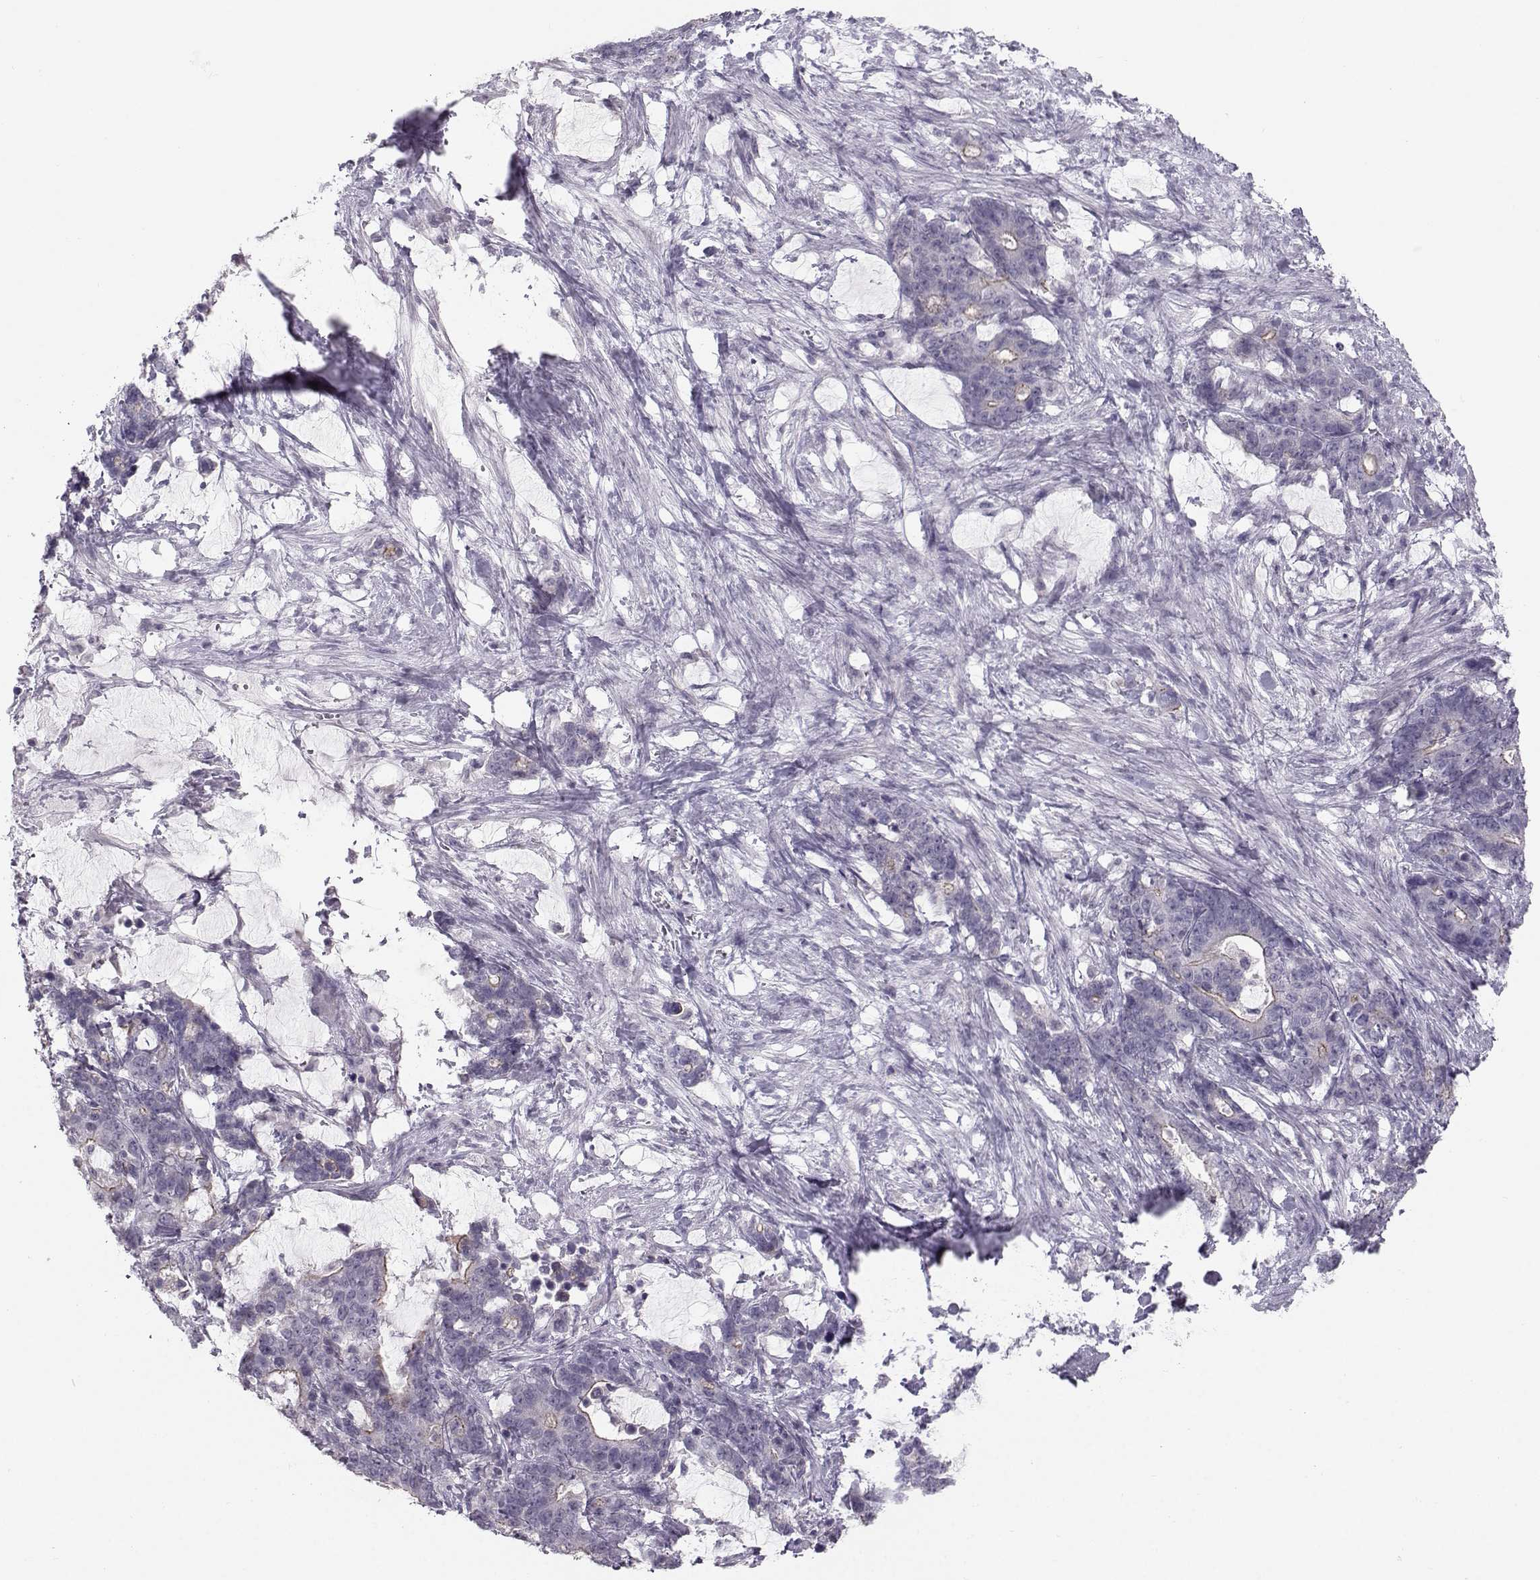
{"staining": {"intensity": "moderate", "quantity": "<25%", "location": "cytoplasmic/membranous"}, "tissue": "stomach cancer", "cell_type": "Tumor cells", "image_type": "cancer", "snomed": [{"axis": "morphology", "description": "Normal tissue, NOS"}, {"axis": "morphology", "description": "Adenocarcinoma, NOS"}, {"axis": "topography", "description": "Stomach"}], "caption": "A micrograph of stomach cancer (adenocarcinoma) stained for a protein demonstrates moderate cytoplasmic/membranous brown staining in tumor cells.", "gene": "MAST1", "patient": {"sex": "female", "age": 64}}